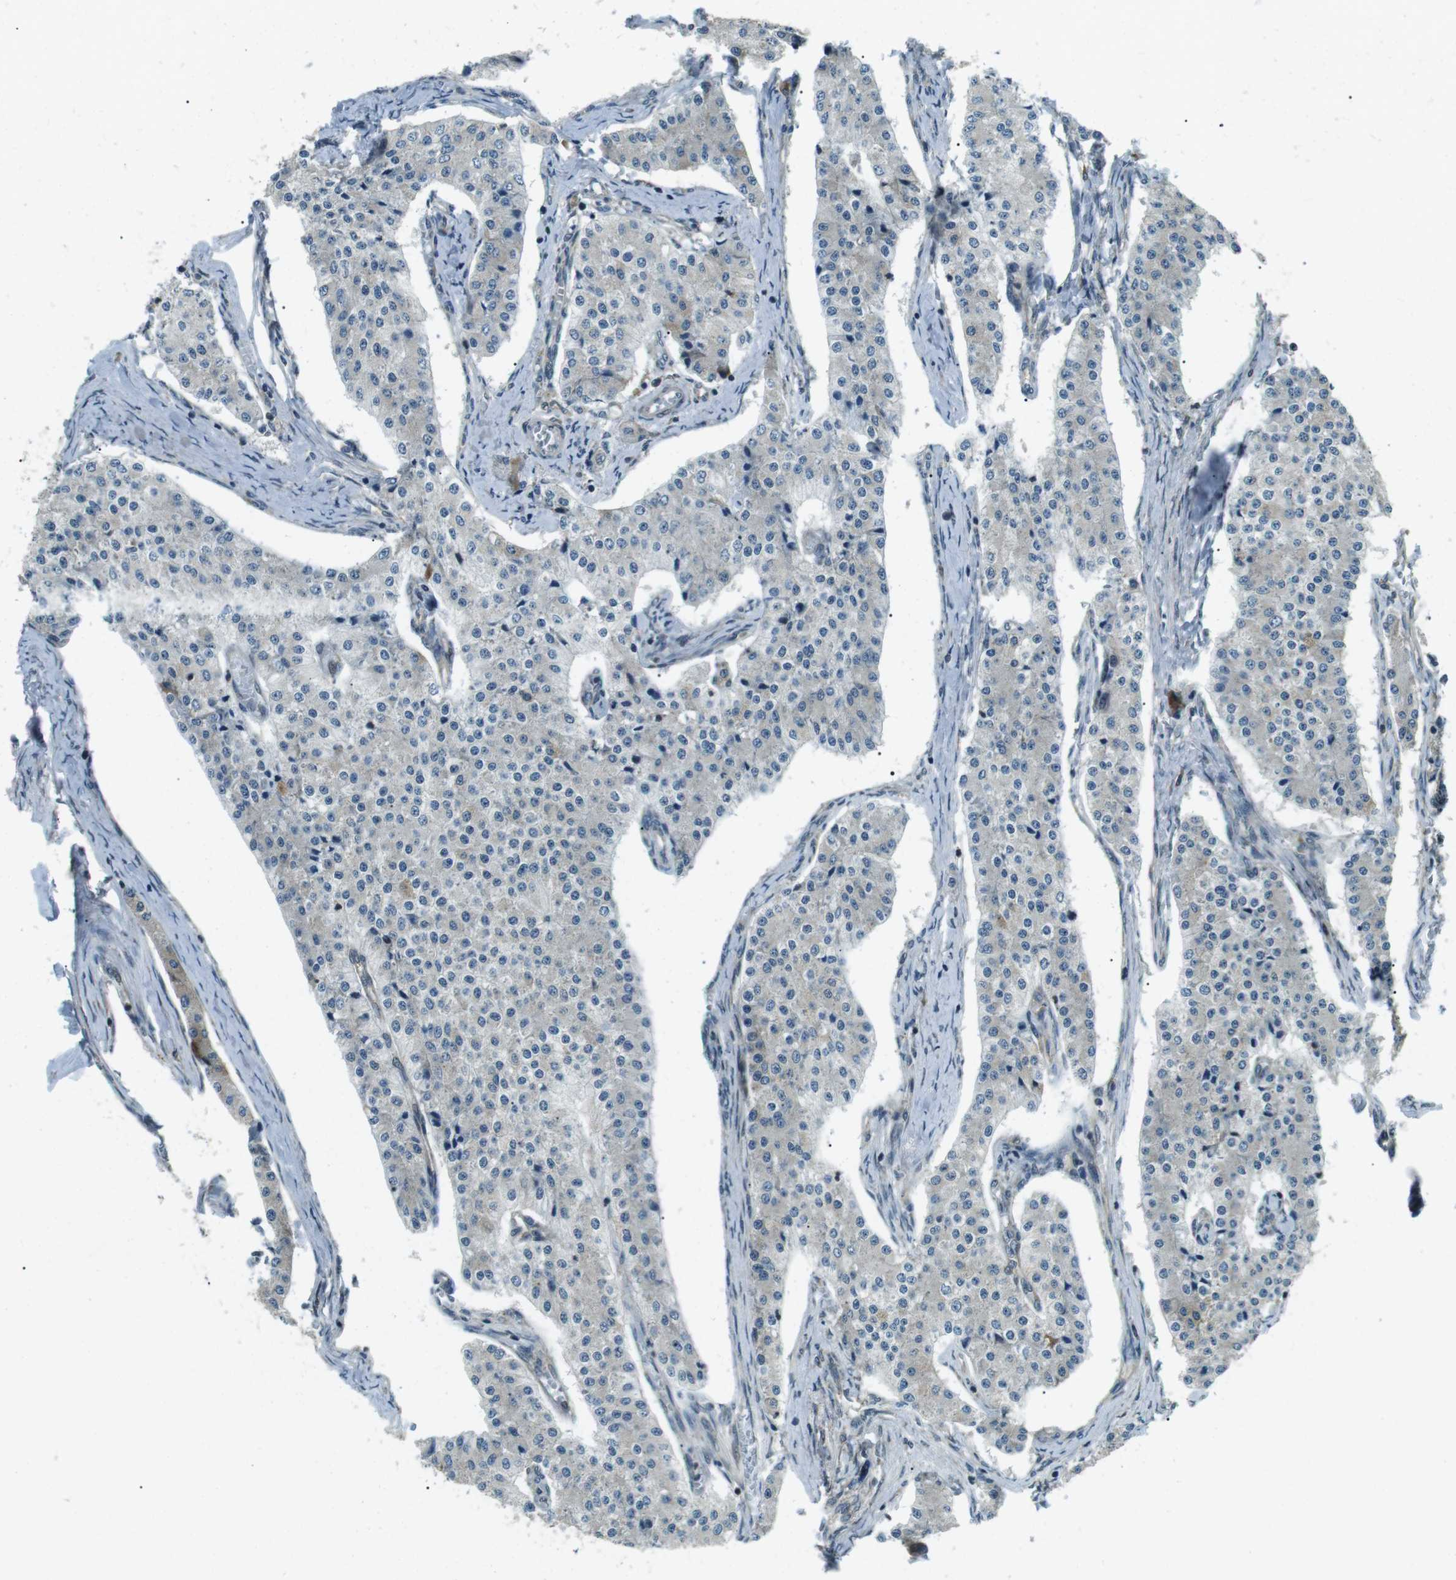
{"staining": {"intensity": "negative", "quantity": "none", "location": "none"}, "tissue": "carcinoid", "cell_type": "Tumor cells", "image_type": "cancer", "snomed": [{"axis": "morphology", "description": "Carcinoid, malignant, NOS"}, {"axis": "topography", "description": "Colon"}], "caption": "Protein analysis of malignant carcinoid exhibits no significant positivity in tumor cells. (DAB immunohistochemistry, high magnification).", "gene": "TMEM74", "patient": {"sex": "female", "age": 52}}